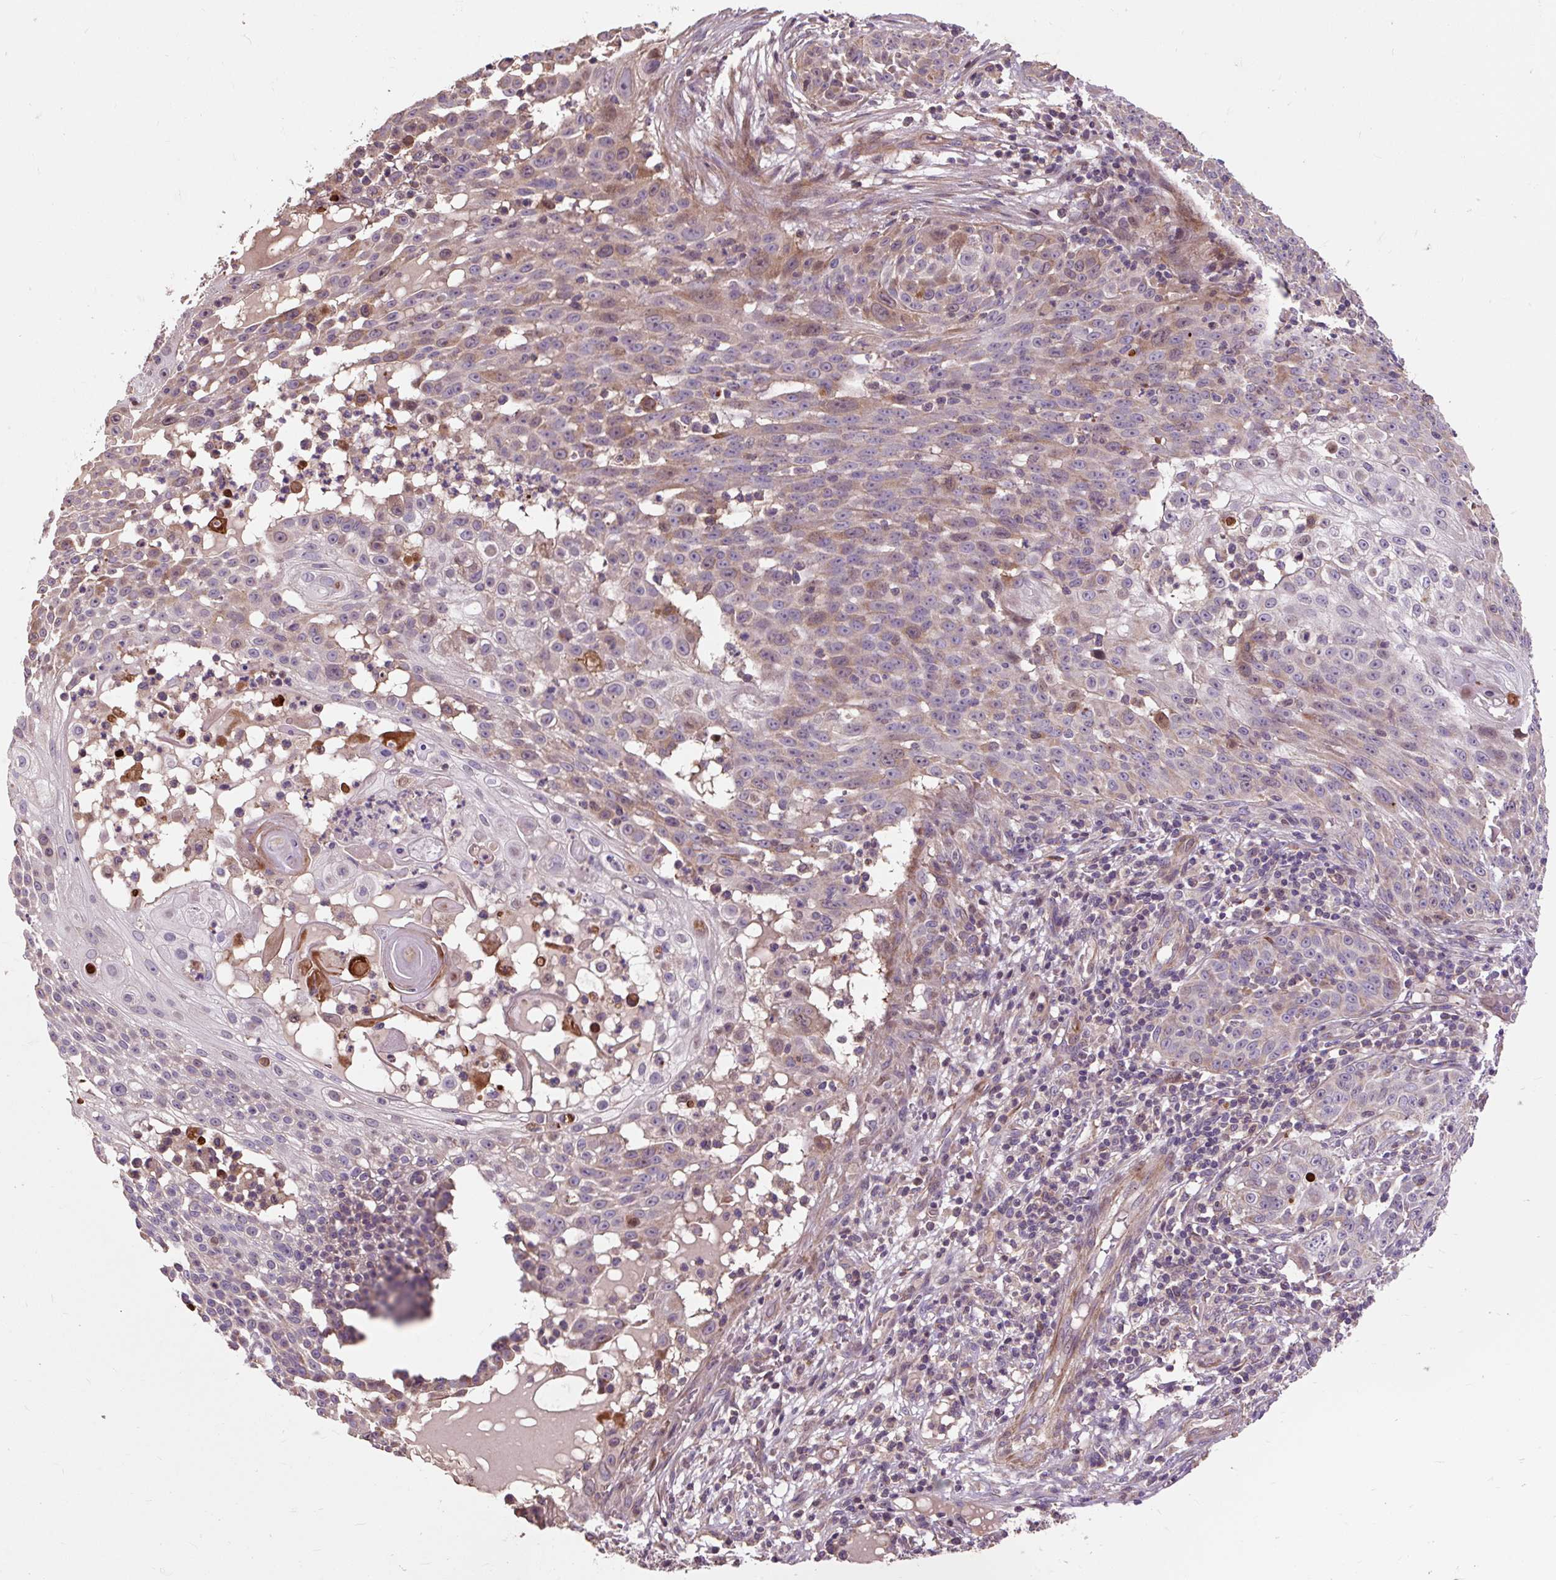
{"staining": {"intensity": "moderate", "quantity": "<25%", "location": "cytoplasmic/membranous"}, "tissue": "skin cancer", "cell_type": "Tumor cells", "image_type": "cancer", "snomed": [{"axis": "morphology", "description": "Squamous cell carcinoma, NOS"}, {"axis": "topography", "description": "Skin"}], "caption": "IHC (DAB (3,3'-diaminobenzidine)) staining of human skin cancer reveals moderate cytoplasmic/membranous protein staining in about <25% of tumor cells. The protein is stained brown, and the nuclei are stained in blue (DAB IHC with brightfield microscopy, high magnification).", "gene": "PRIMPOL", "patient": {"sex": "male", "age": 24}}